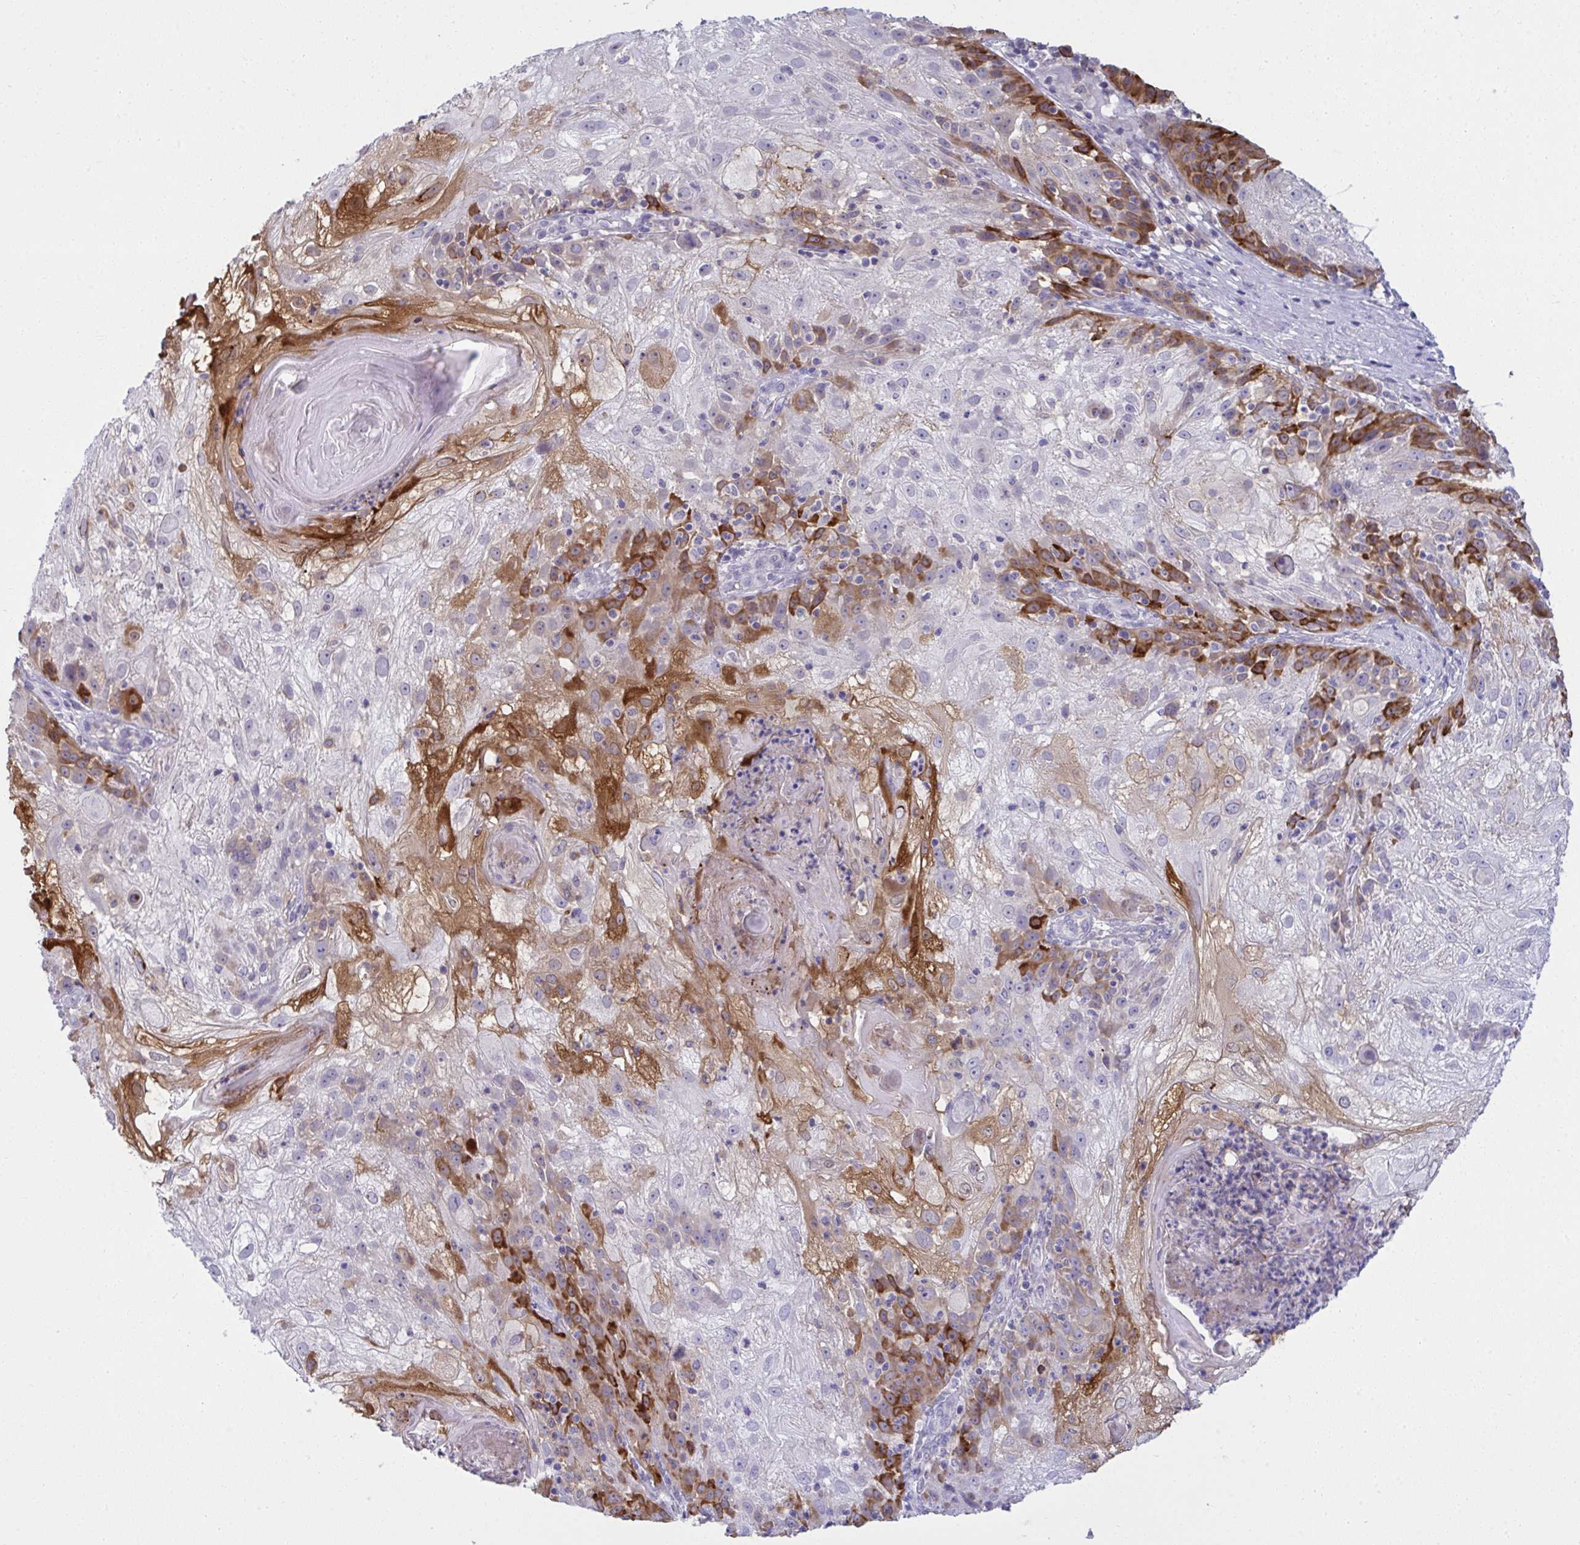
{"staining": {"intensity": "moderate", "quantity": "25%-75%", "location": "cytoplasmic/membranous"}, "tissue": "skin cancer", "cell_type": "Tumor cells", "image_type": "cancer", "snomed": [{"axis": "morphology", "description": "Normal tissue, NOS"}, {"axis": "morphology", "description": "Squamous cell carcinoma, NOS"}, {"axis": "topography", "description": "Skin"}], "caption": "Skin cancer (squamous cell carcinoma) stained for a protein demonstrates moderate cytoplasmic/membranous positivity in tumor cells. Using DAB (brown) and hematoxylin (blue) stains, captured at high magnification using brightfield microscopy.", "gene": "RGPD5", "patient": {"sex": "female", "age": 83}}